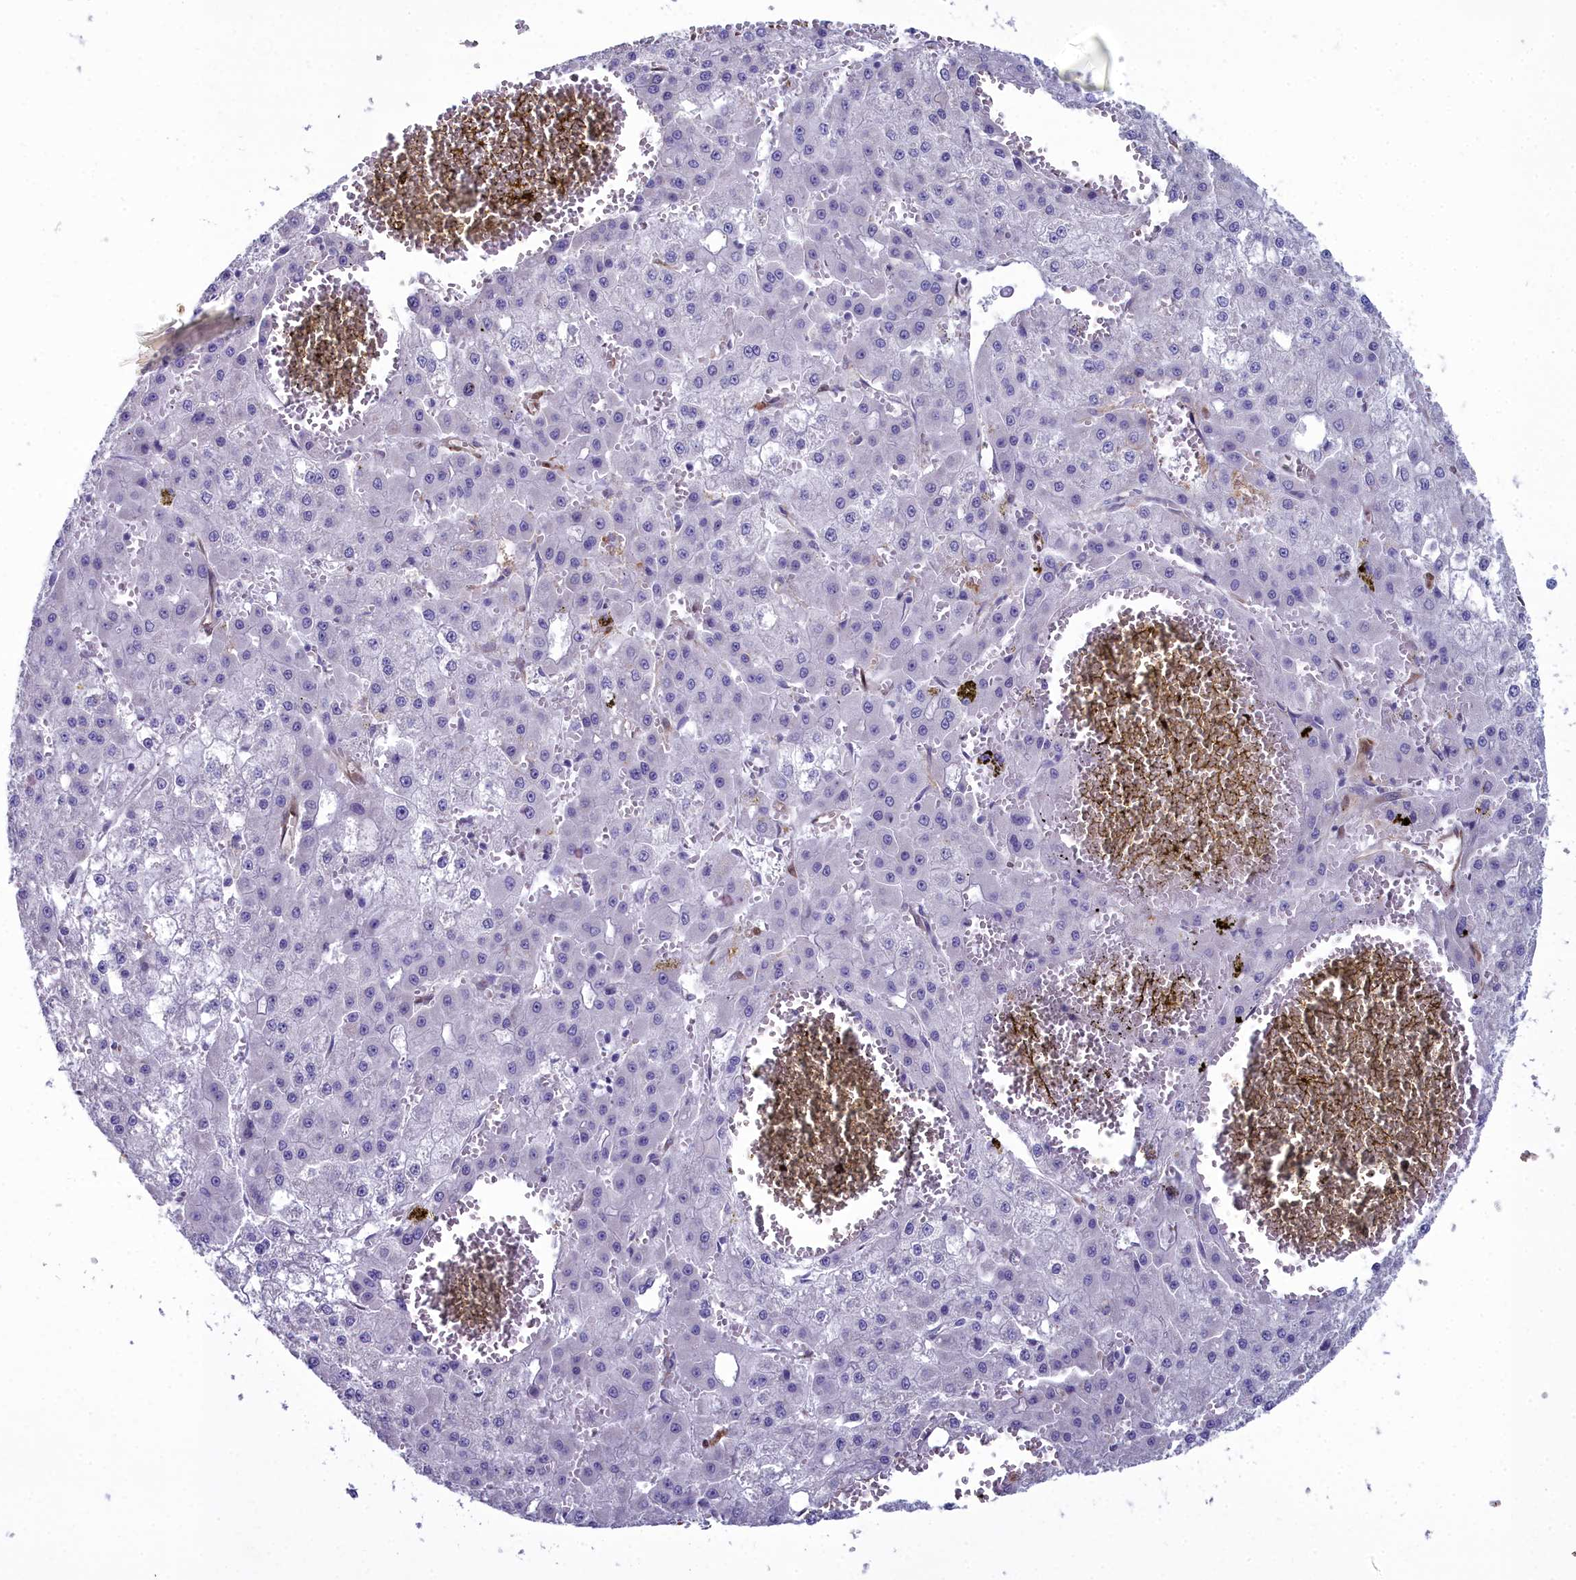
{"staining": {"intensity": "negative", "quantity": "none", "location": "none"}, "tissue": "liver cancer", "cell_type": "Tumor cells", "image_type": "cancer", "snomed": [{"axis": "morphology", "description": "Carcinoma, Hepatocellular, NOS"}, {"axis": "topography", "description": "Liver"}], "caption": "Tumor cells show no significant protein positivity in hepatocellular carcinoma (liver).", "gene": "PPP1R14A", "patient": {"sex": "male", "age": 47}}